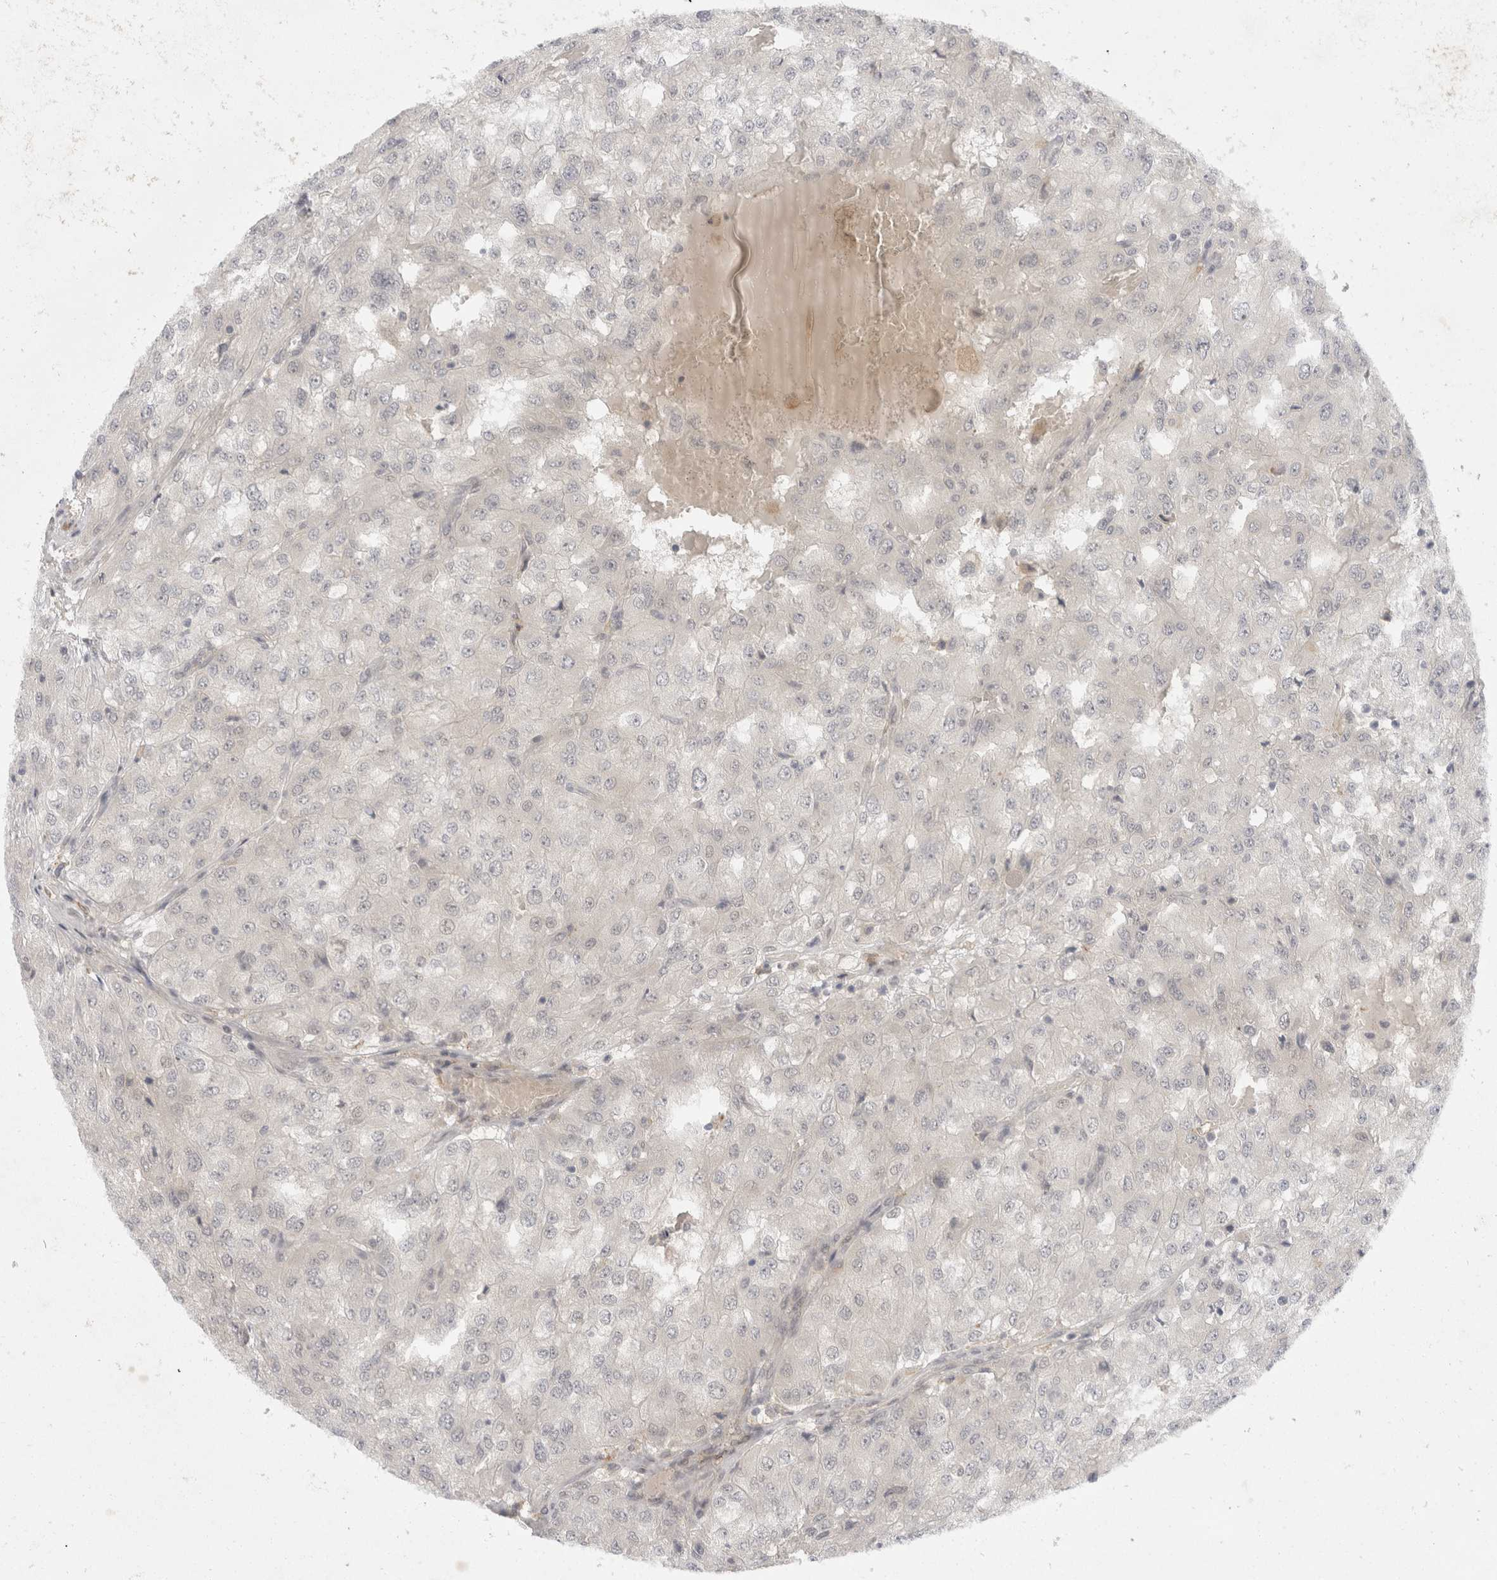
{"staining": {"intensity": "negative", "quantity": "none", "location": "none"}, "tissue": "renal cancer", "cell_type": "Tumor cells", "image_type": "cancer", "snomed": [{"axis": "morphology", "description": "Adenocarcinoma, NOS"}, {"axis": "topography", "description": "Kidney"}], "caption": "Immunohistochemical staining of renal cancer (adenocarcinoma) reveals no significant positivity in tumor cells.", "gene": "TOM1L2", "patient": {"sex": "female", "age": 54}}